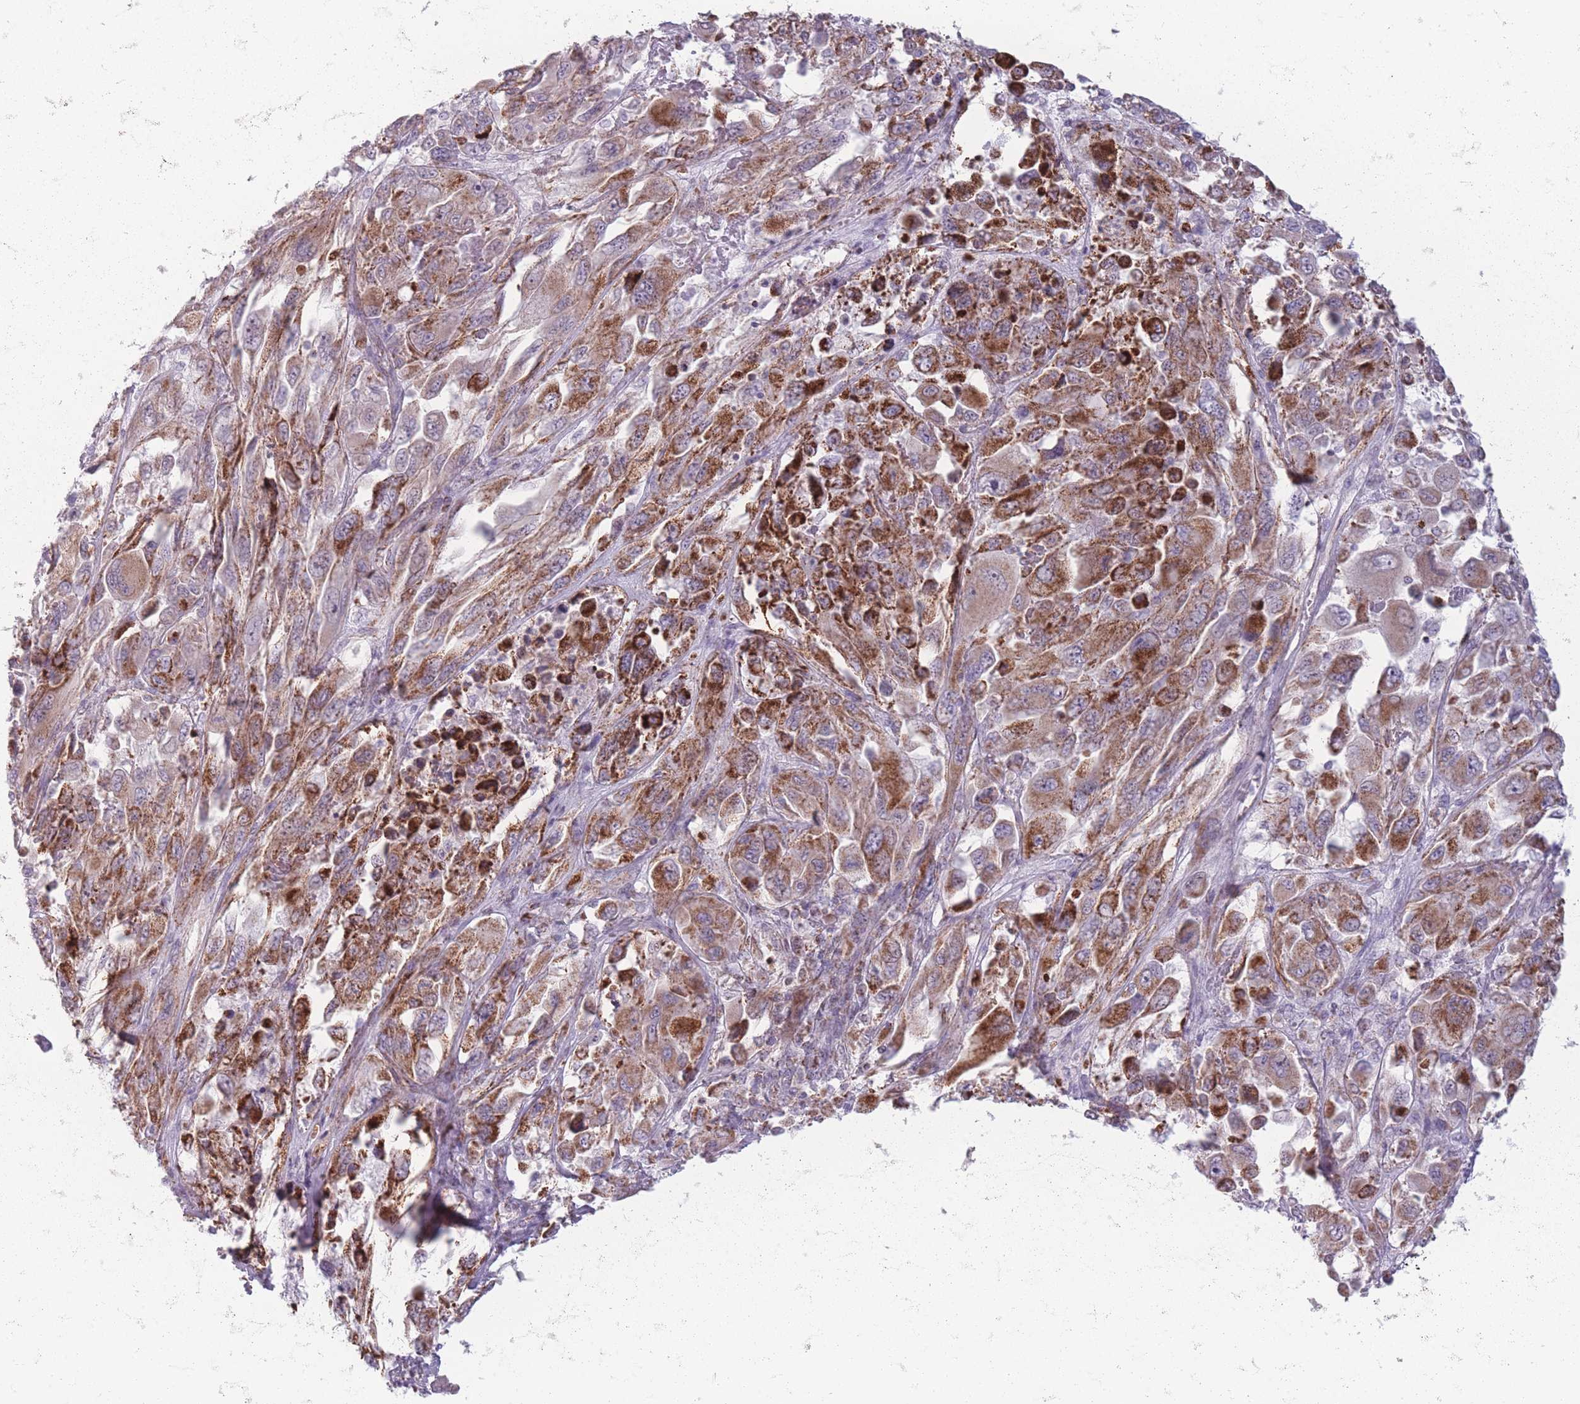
{"staining": {"intensity": "strong", "quantity": ">75%", "location": "cytoplasmic/membranous"}, "tissue": "melanoma", "cell_type": "Tumor cells", "image_type": "cancer", "snomed": [{"axis": "morphology", "description": "Malignant melanoma, NOS"}, {"axis": "topography", "description": "Skin"}], "caption": "Immunohistochemical staining of malignant melanoma reveals strong cytoplasmic/membranous protein positivity in approximately >75% of tumor cells. The protein of interest is shown in brown color, while the nuclei are stained blue.", "gene": "DCHS1", "patient": {"sex": "female", "age": 91}}